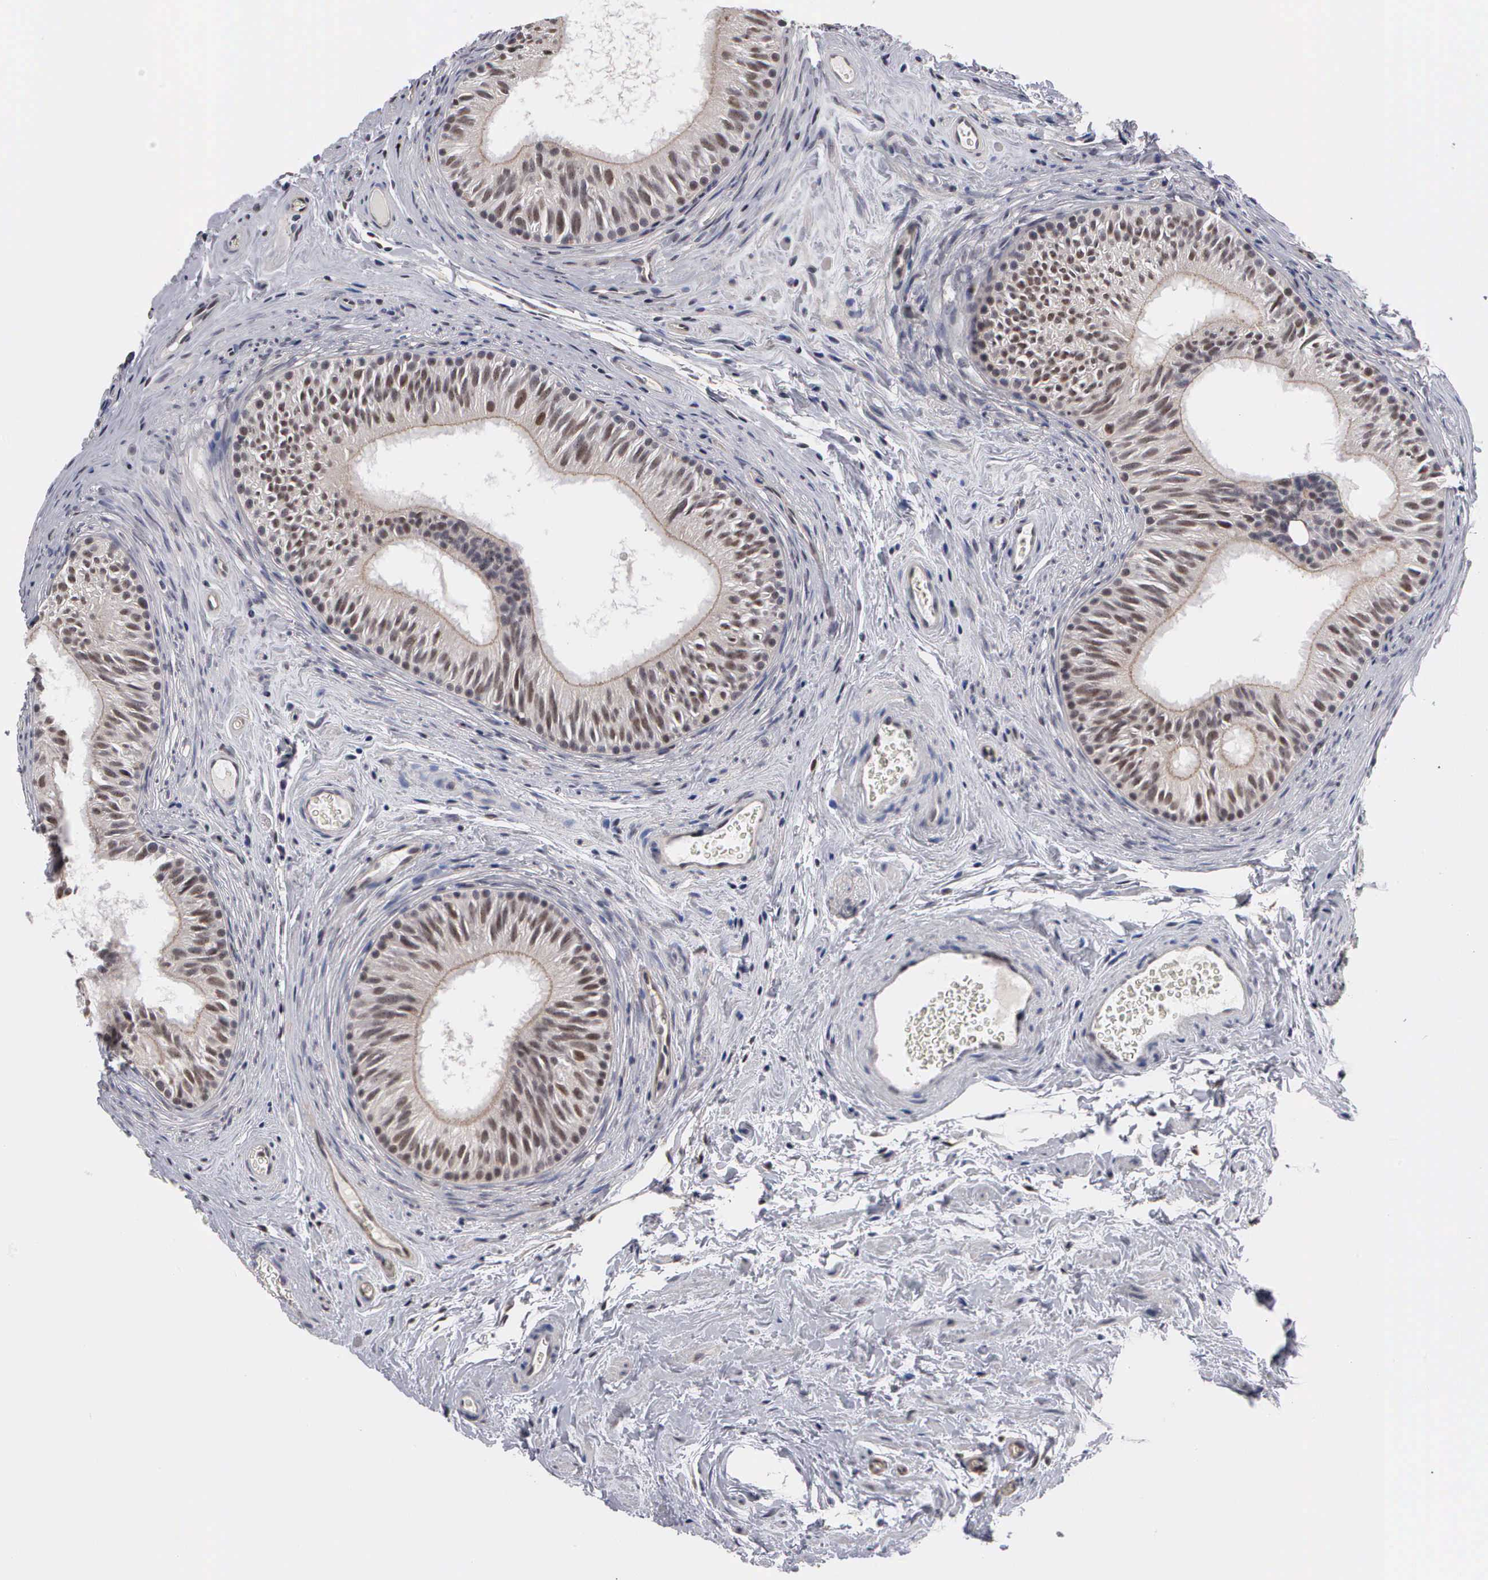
{"staining": {"intensity": "moderate", "quantity": ">75%", "location": "nuclear"}, "tissue": "epididymis", "cell_type": "Glandular cells", "image_type": "normal", "snomed": [{"axis": "morphology", "description": "Normal tissue, NOS"}, {"axis": "topography", "description": "Epididymis"}], "caption": "An image of human epididymis stained for a protein shows moderate nuclear brown staining in glandular cells.", "gene": "ZBTB33", "patient": {"sex": "male", "age": 32}}